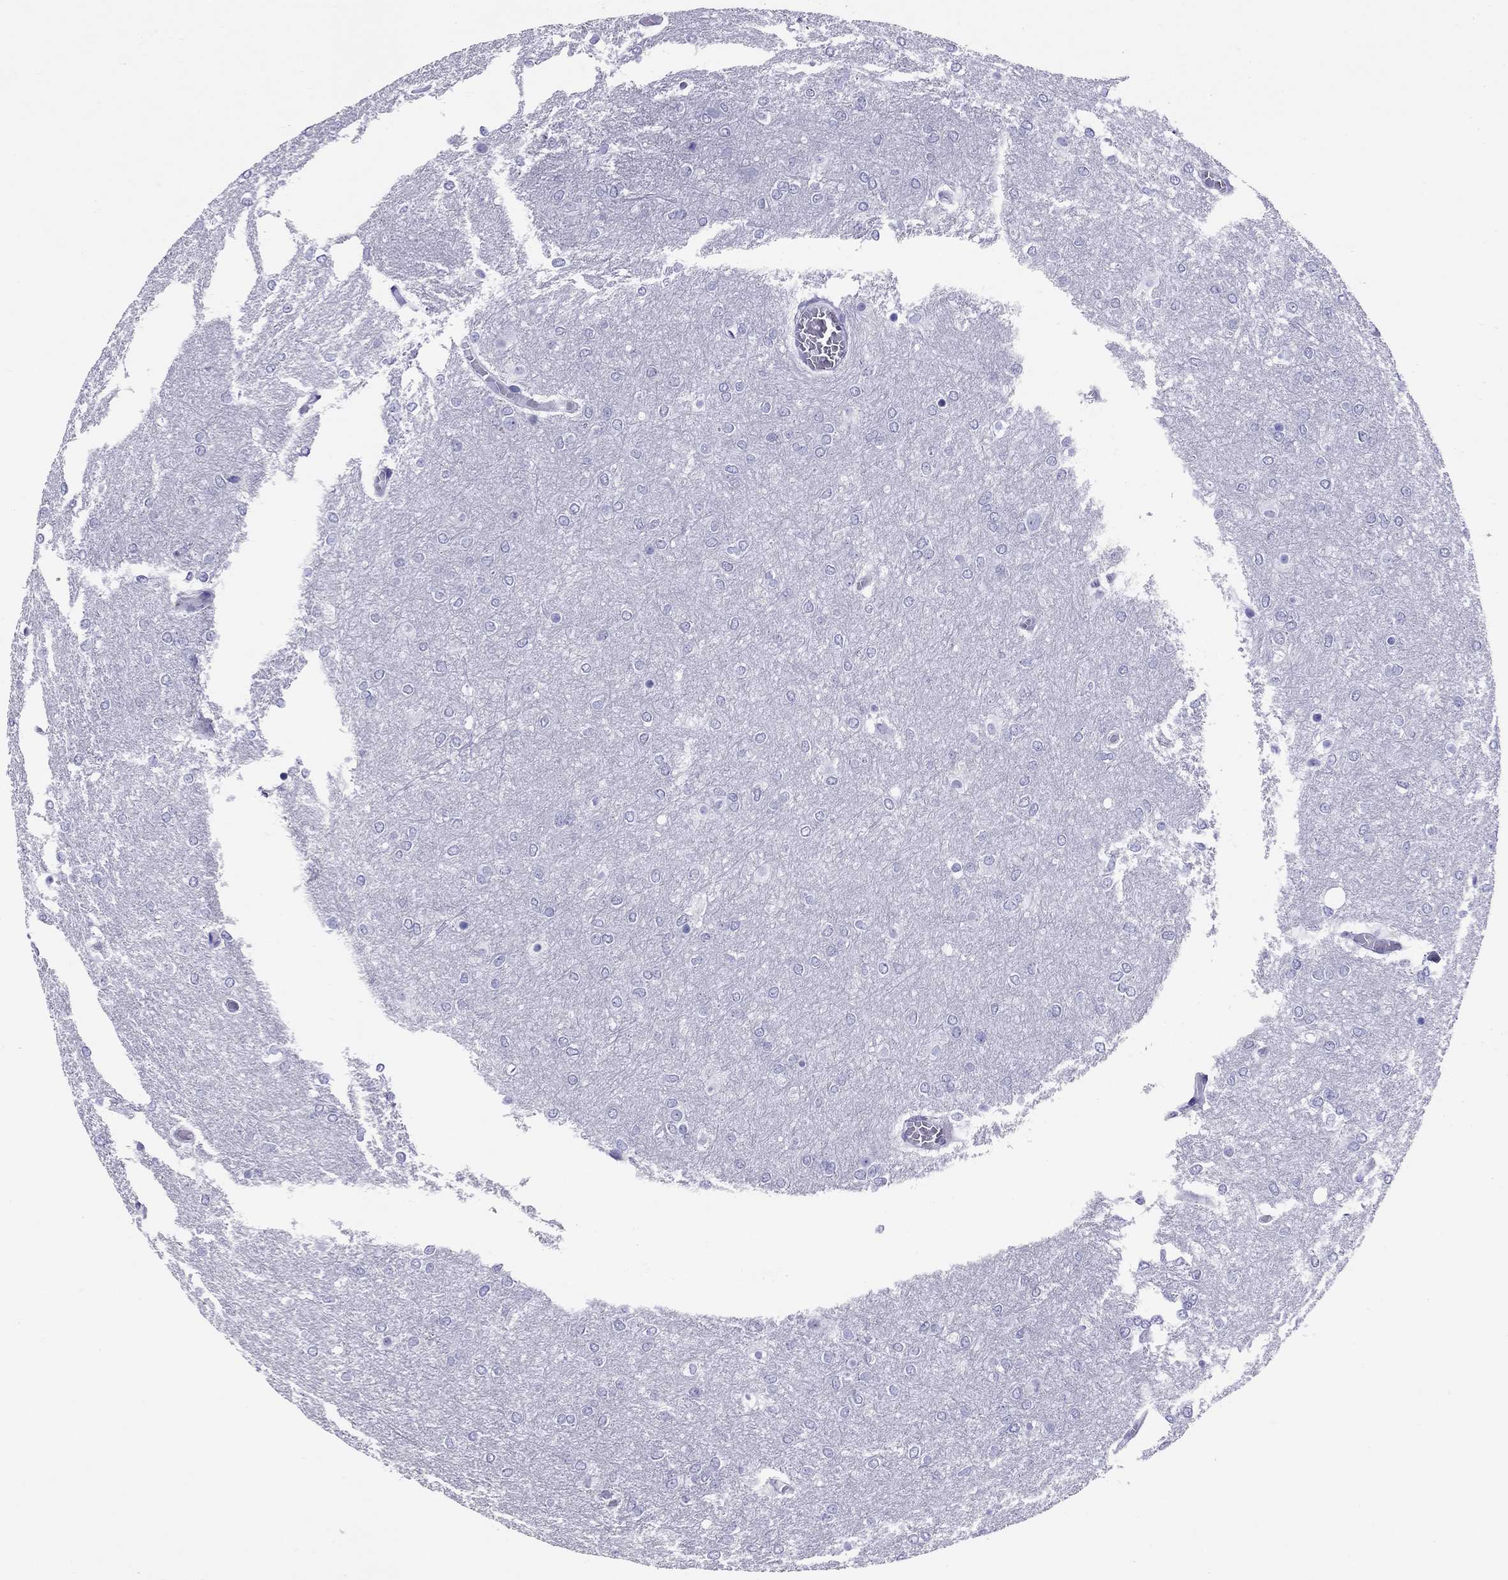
{"staining": {"intensity": "negative", "quantity": "none", "location": "none"}, "tissue": "glioma", "cell_type": "Tumor cells", "image_type": "cancer", "snomed": [{"axis": "morphology", "description": "Glioma, malignant, High grade"}, {"axis": "topography", "description": "Brain"}], "caption": "Tumor cells show no significant protein staining in glioma.", "gene": "AVPR1B", "patient": {"sex": "female", "age": 61}}